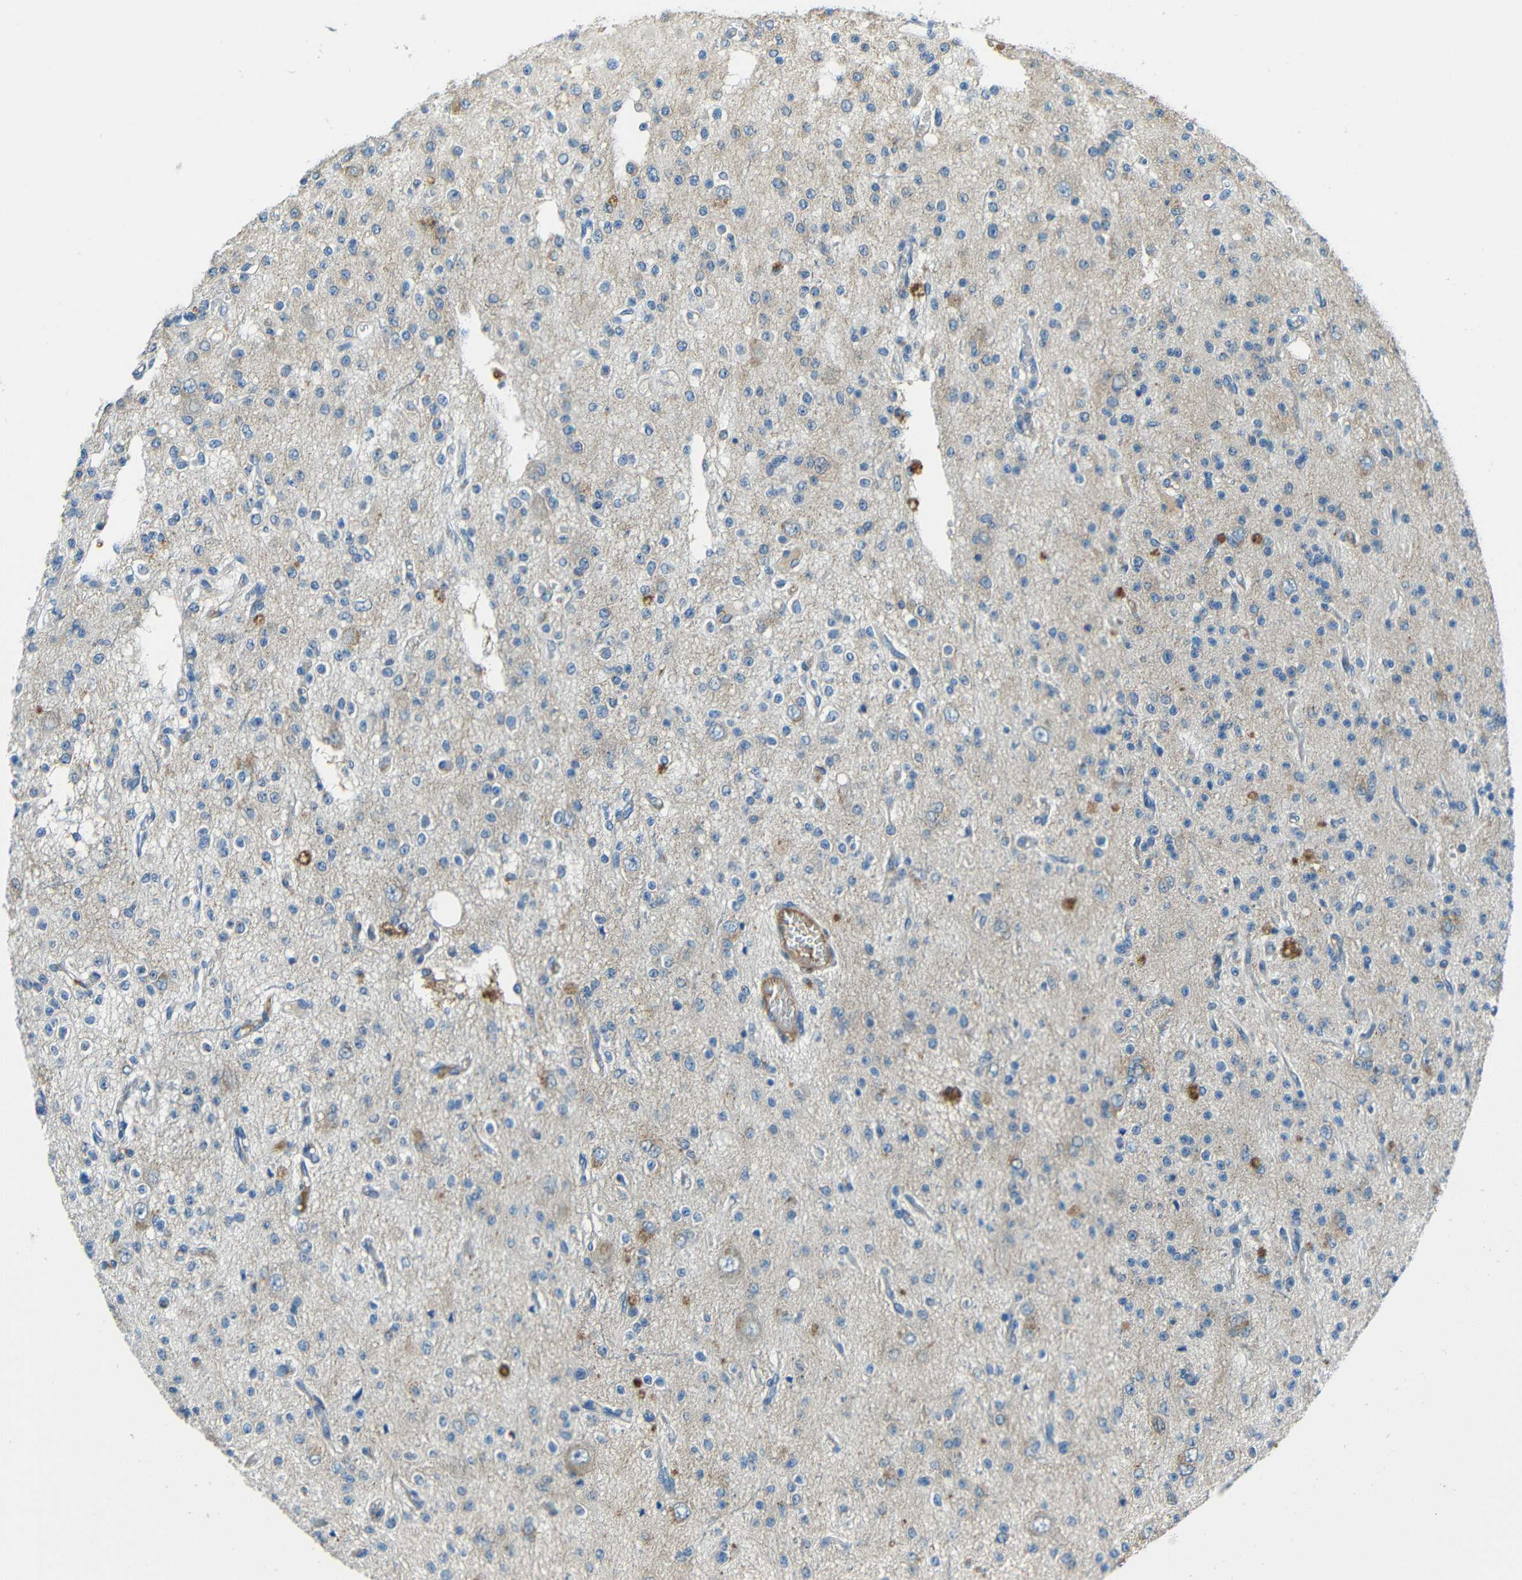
{"staining": {"intensity": "weak", "quantity": "25%-75%", "location": "cytoplasmic/membranous"}, "tissue": "glioma", "cell_type": "Tumor cells", "image_type": "cancer", "snomed": [{"axis": "morphology", "description": "Glioma, malignant, Low grade"}, {"axis": "topography", "description": "Brain"}], "caption": "Human malignant glioma (low-grade) stained for a protein (brown) reveals weak cytoplasmic/membranous positive staining in approximately 25%-75% of tumor cells.", "gene": "CYP26B1", "patient": {"sex": "male", "age": 38}}